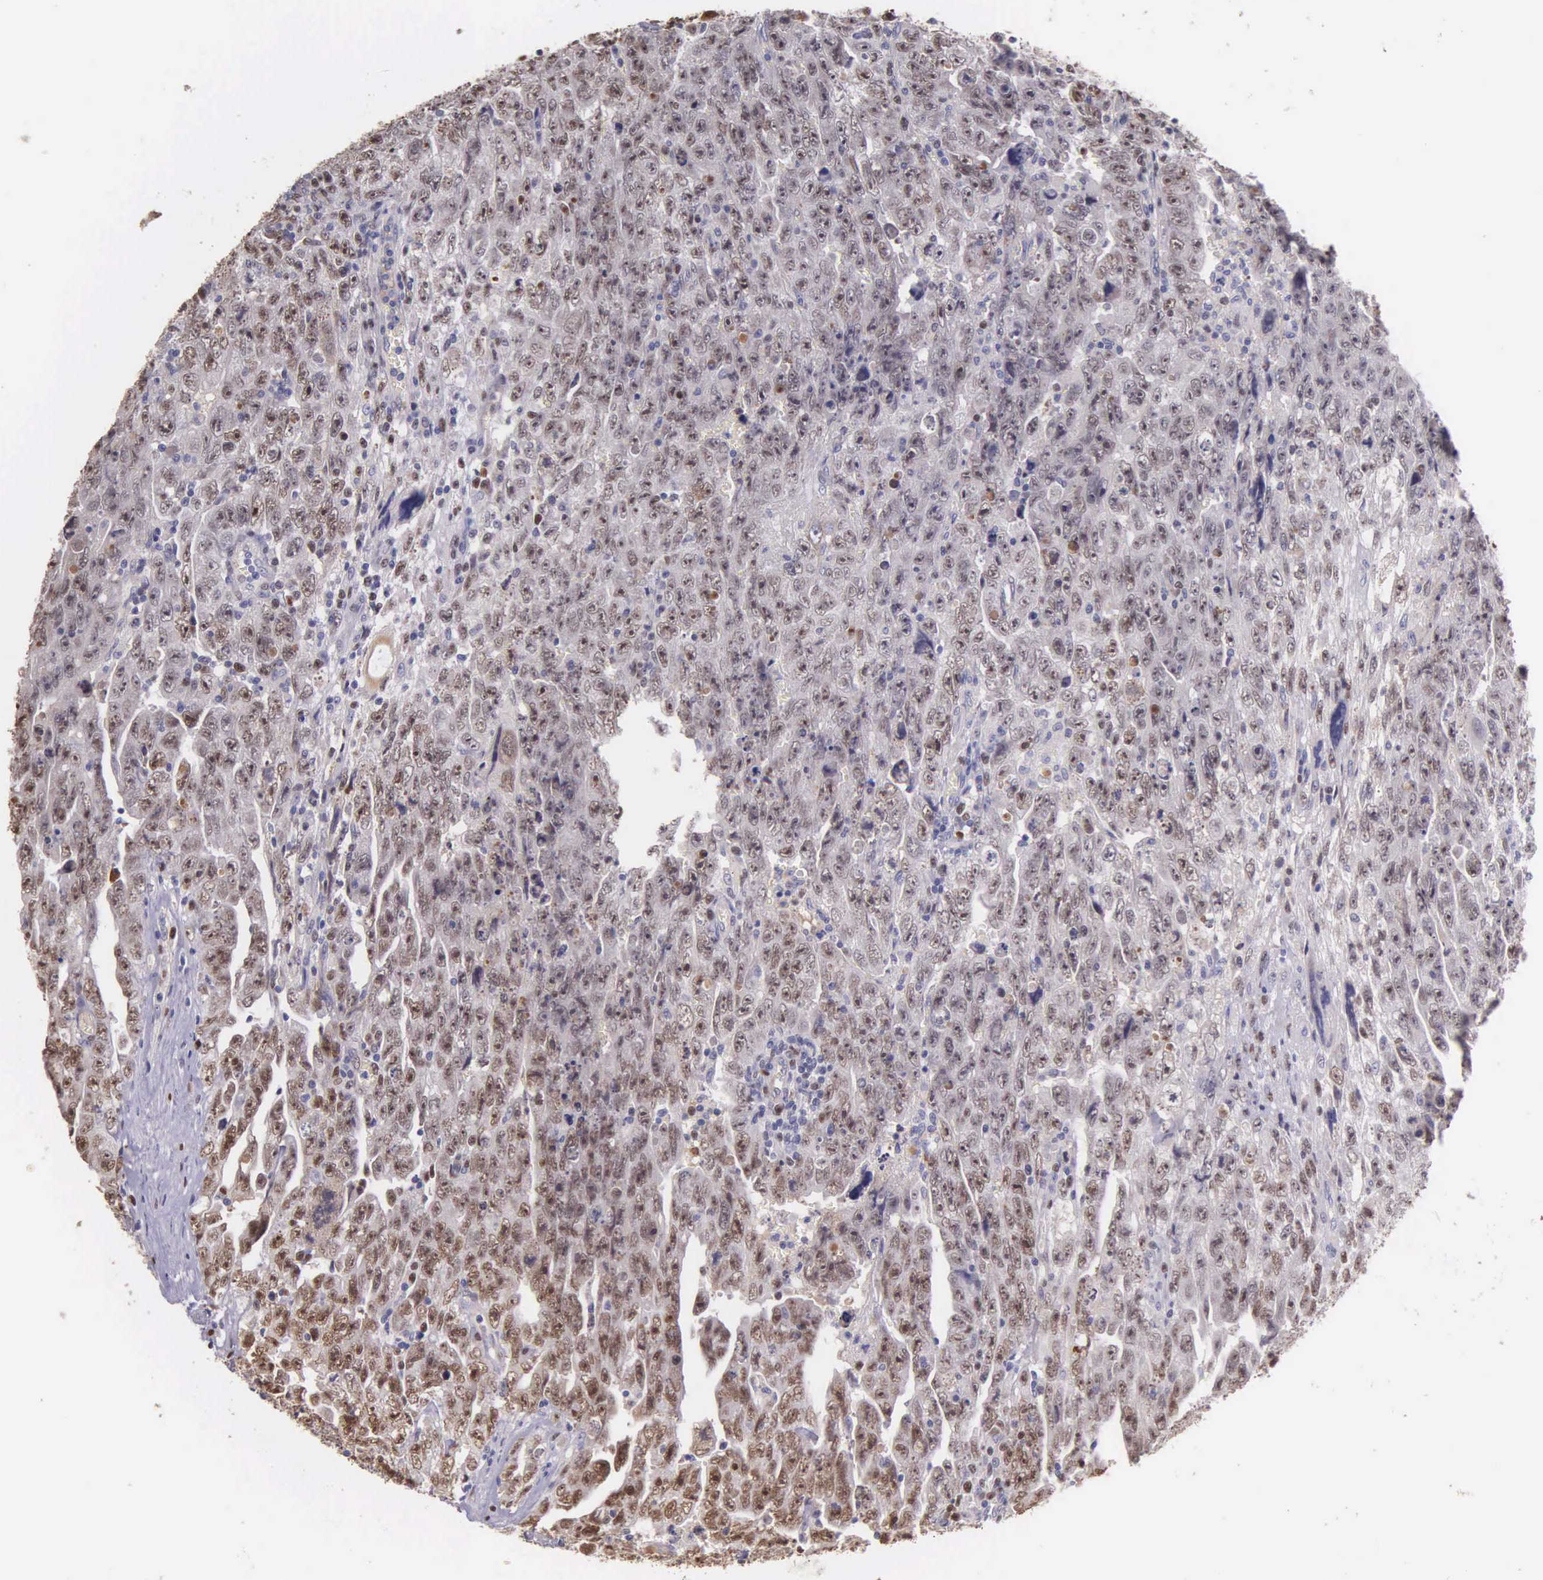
{"staining": {"intensity": "moderate", "quantity": "25%-75%", "location": "nuclear"}, "tissue": "testis cancer", "cell_type": "Tumor cells", "image_type": "cancer", "snomed": [{"axis": "morphology", "description": "Carcinoma, Embryonal, NOS"}, {"axis": "topography", "description": "Testis"}], "caption": "IHC staining of testis cancer, which reveals medium levels of moderate nuclear positivity in approximately 25%-75% of tumor cells indicating moderate nuclear protein staining. The staining was performed using DAB (3,3'-diaminobenzidine) (brown) for protein detection and nuclei were counterstained in hematoxylin (blue).", "gene": "MCM5", "patient": {"sex": "male", "age": 28}}